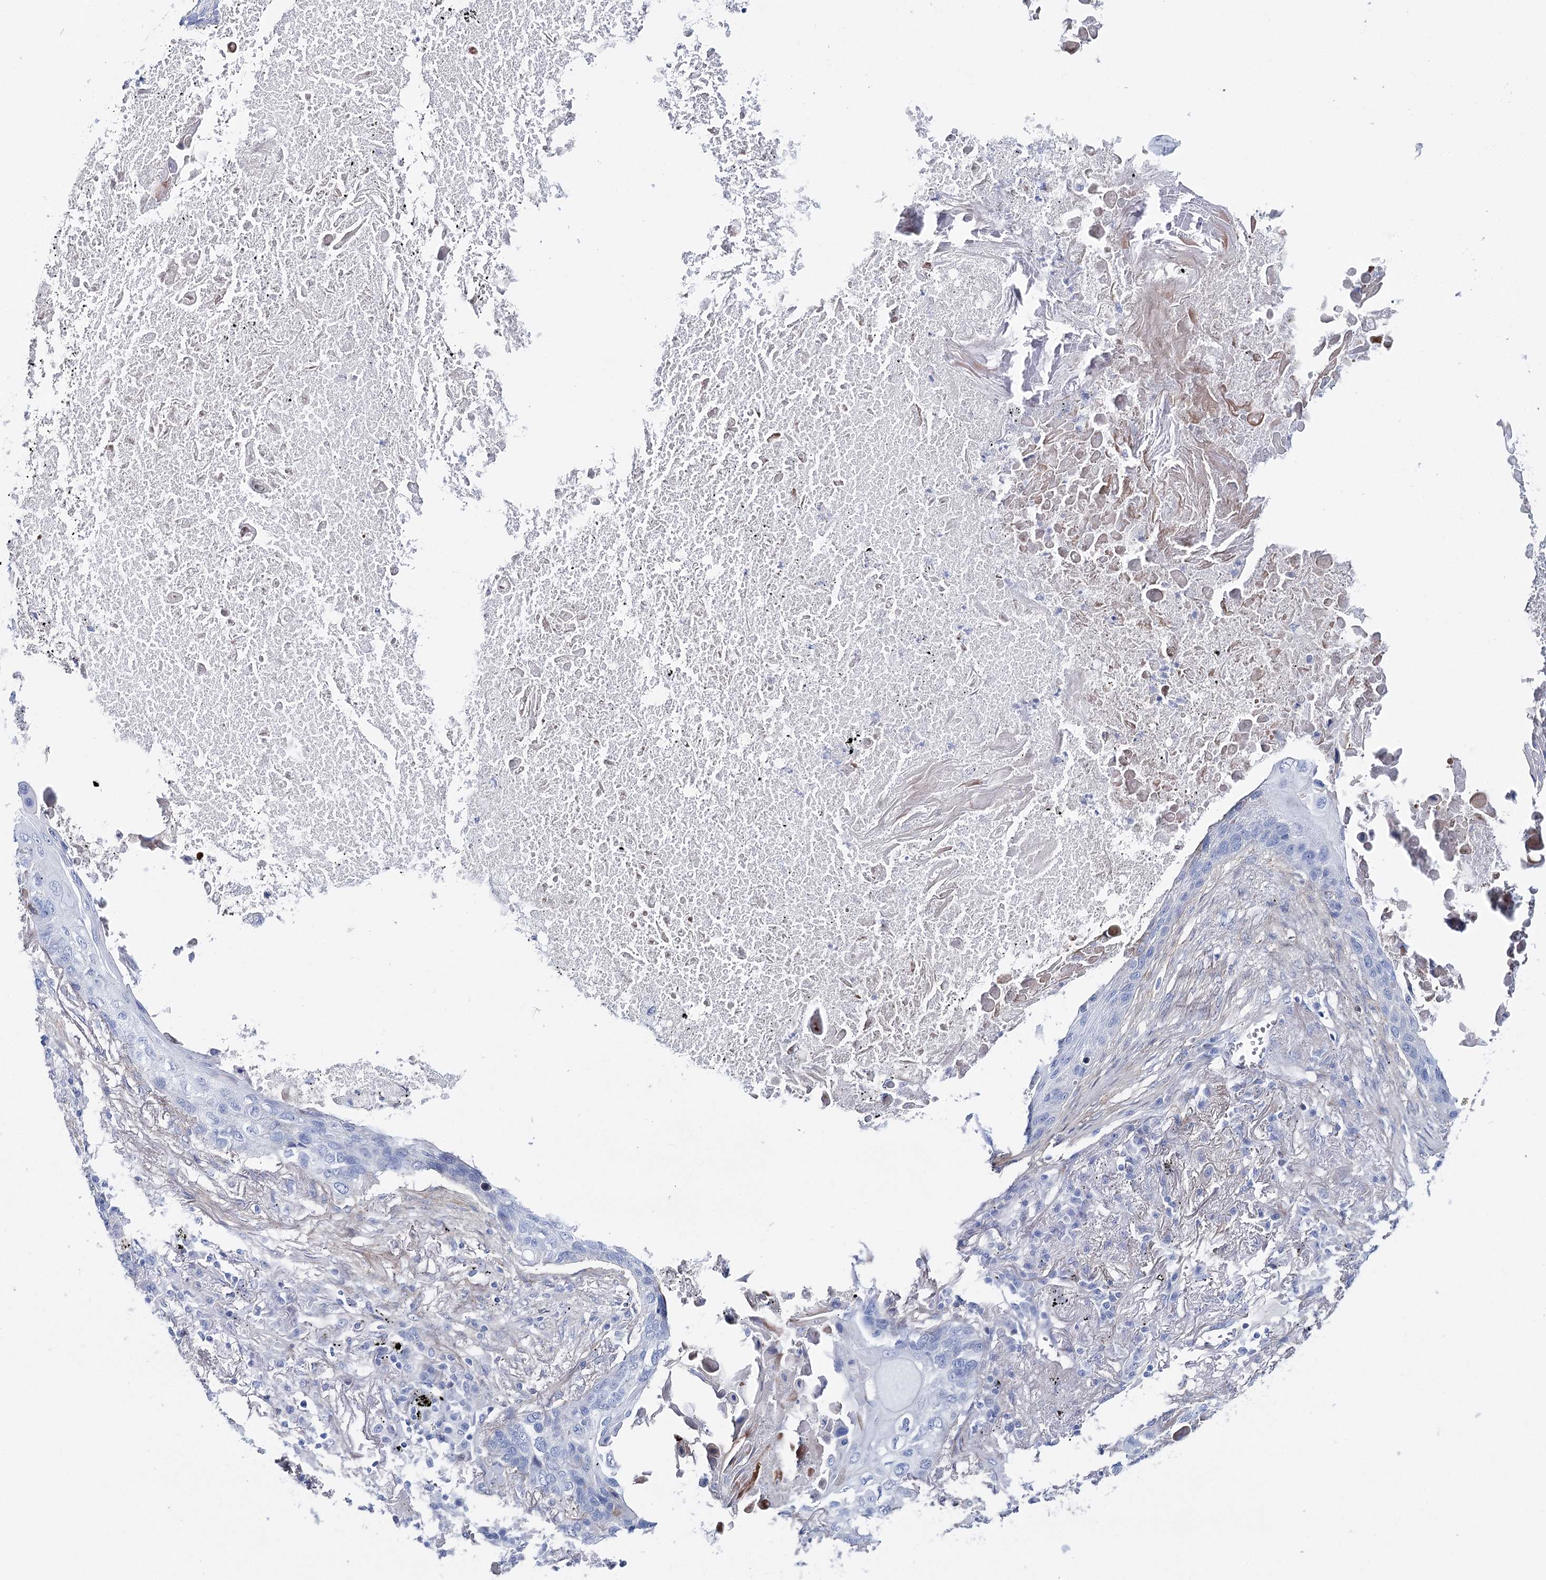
{"staining": {"intensity": "negative", "quantity": "none", "location": "none"}, "tissue": "lung cancer", "cell_type": "Tumor cells", "image_type": "cancer", "snomed": [{"axis": "morphology", "description": "Squamous cell carcinoma, NOS"}, {"axis": "topography", "description": "Lung"}], "caption": "DAB immunohistochemical staining of lung cancer (squamous cell carcinoma) reveals no significant staining in tumor cells.", "gene": "ANKRD23", "patient": {"sex": "female", "age": 63}}